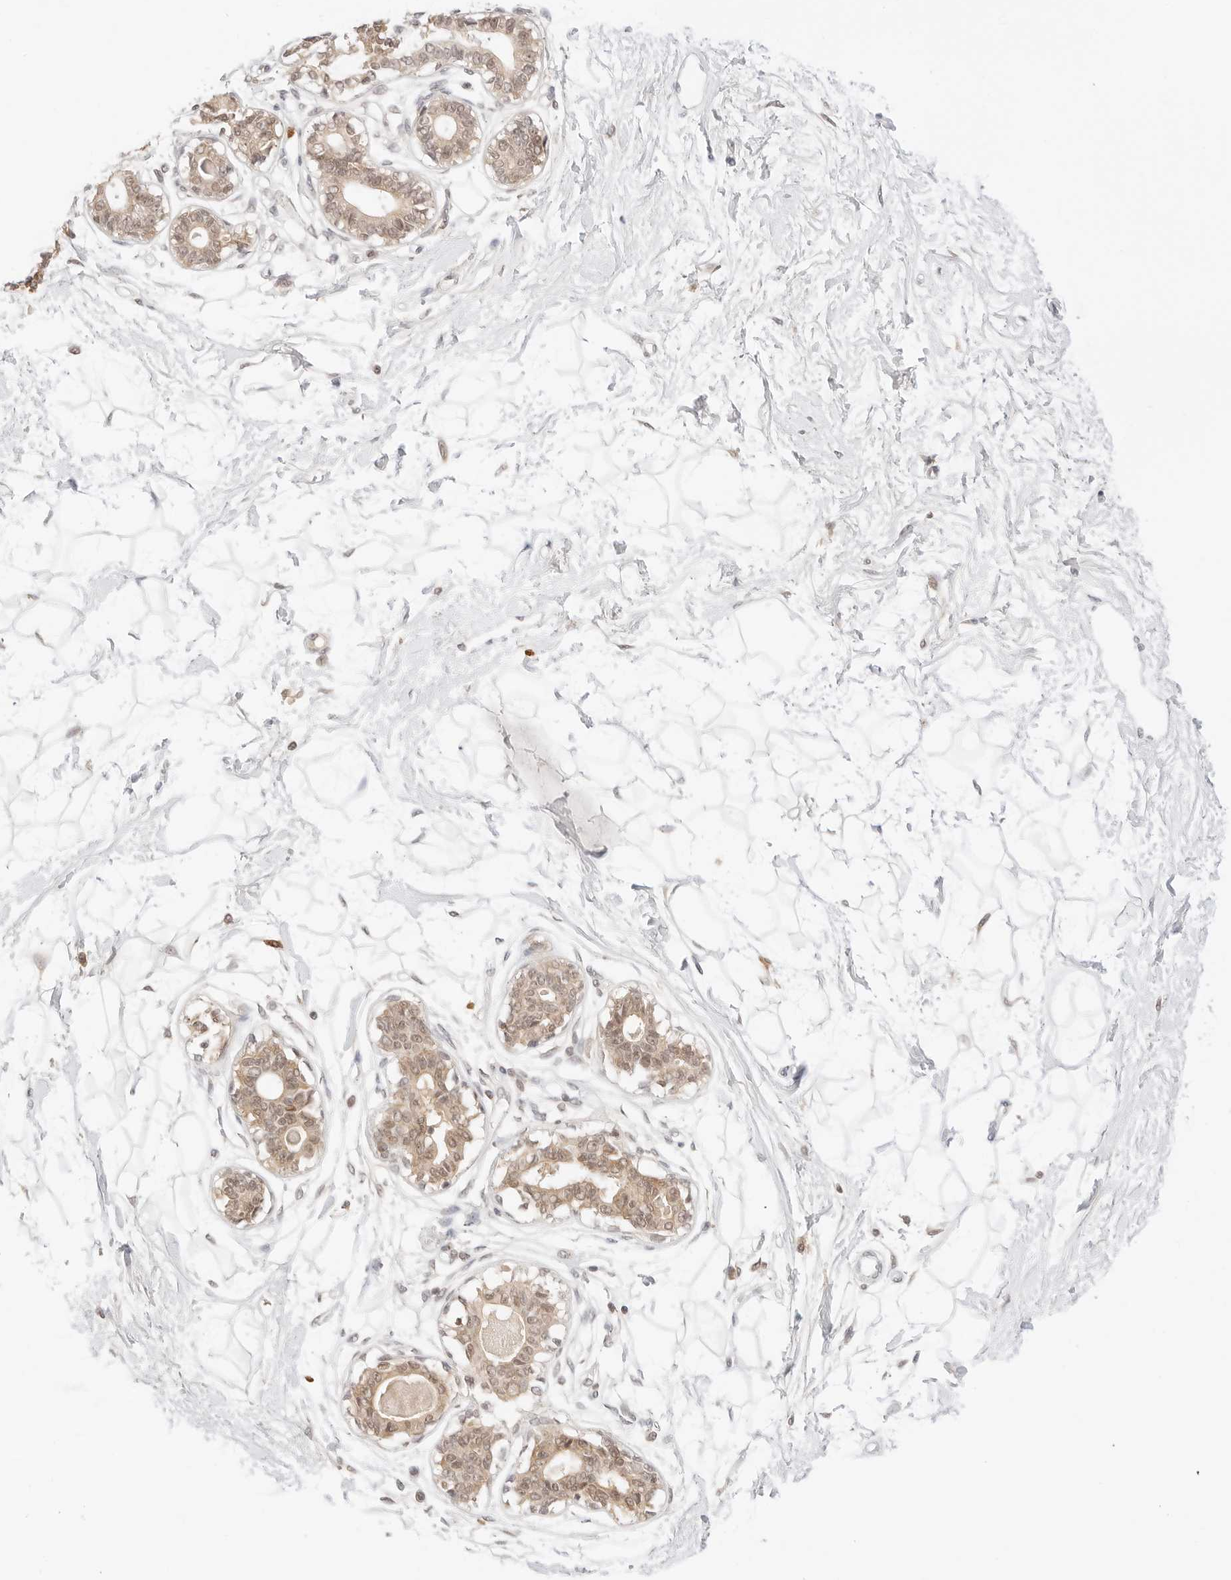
{"staining": {"intensity": "negative", "quantity": "none", "location": "none"}, "tissue": "breast", "cell_type": "Adipocytes", "image_type": "normal", "snomed": [{"axis": "morphology", "description": "Normal tissue, NOS"}, {"axis": "topography", "description": "Breast"}], "caption": "A histopathology image of breast stained for a protein shows no brown staining in adipocytes.", "gene": "SEPTIN4", "patient": {"sex": "female", "age": 45}}